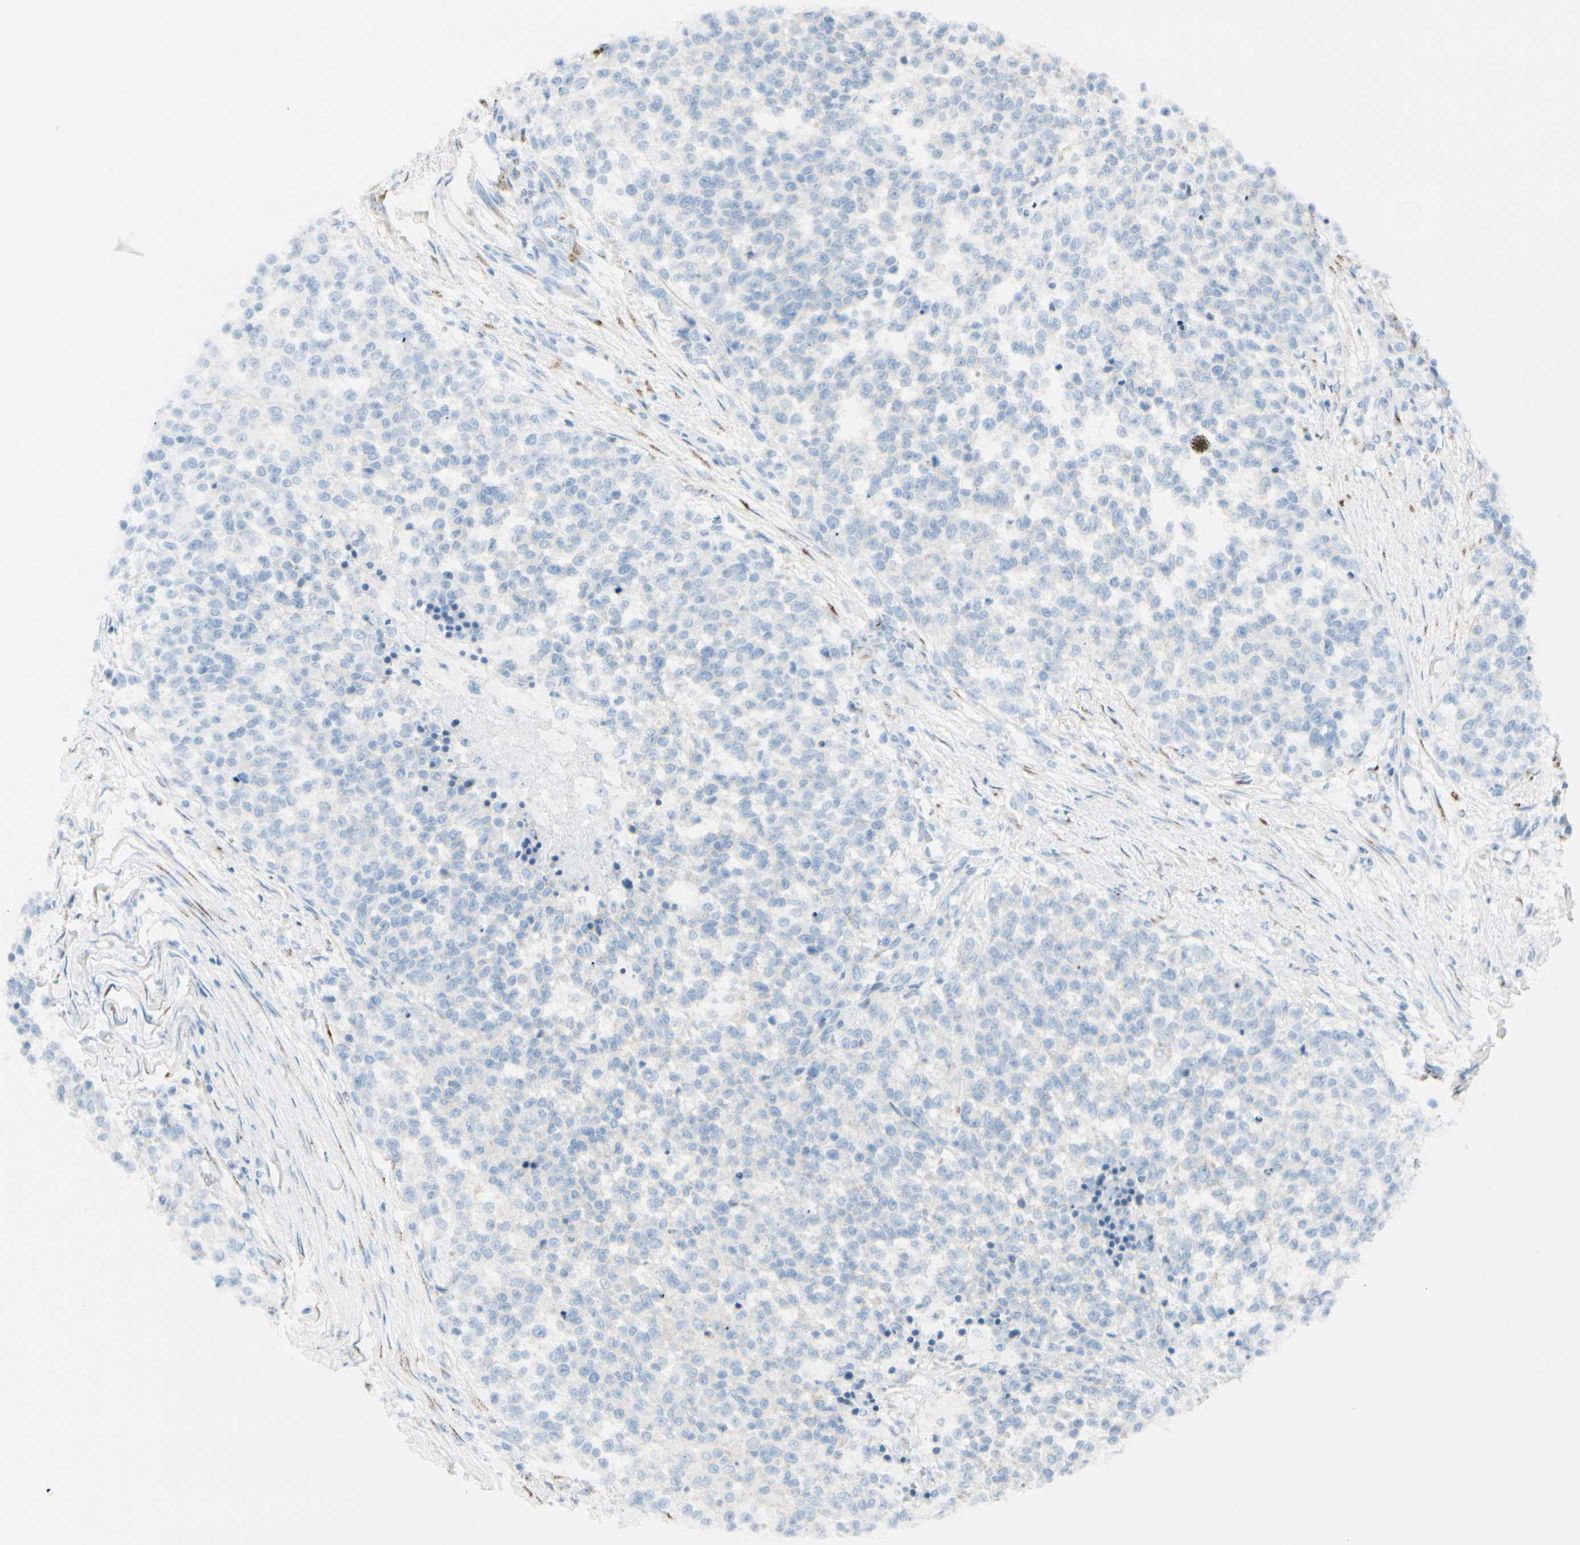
{"staining": {"intensity": "negative", "quantity": "none", "location": "none"}, "tissue": "testis cancer", "cell_type": "Tumor cells", "image_type": "cancer", "snomed": [{"axis": "morphology", "description": "Seminoma, NOS"}, {"axis": "topography", "description": "Testis"}], "caption": "This photomicrograph is of testis cancer stained with immunohistochemistry to label a protein in brown with the nuclei are counter-stained blue. There is no staining in tumor cells. Brightfield microscopy of immunohistochemistry stained with DAB (3,3'-diaminobenzidine) (brown) and hematoxylin (blue), captured at high magnification.", "gene": "GALNT5", "patient": {"sex": "male", "age": 59}}